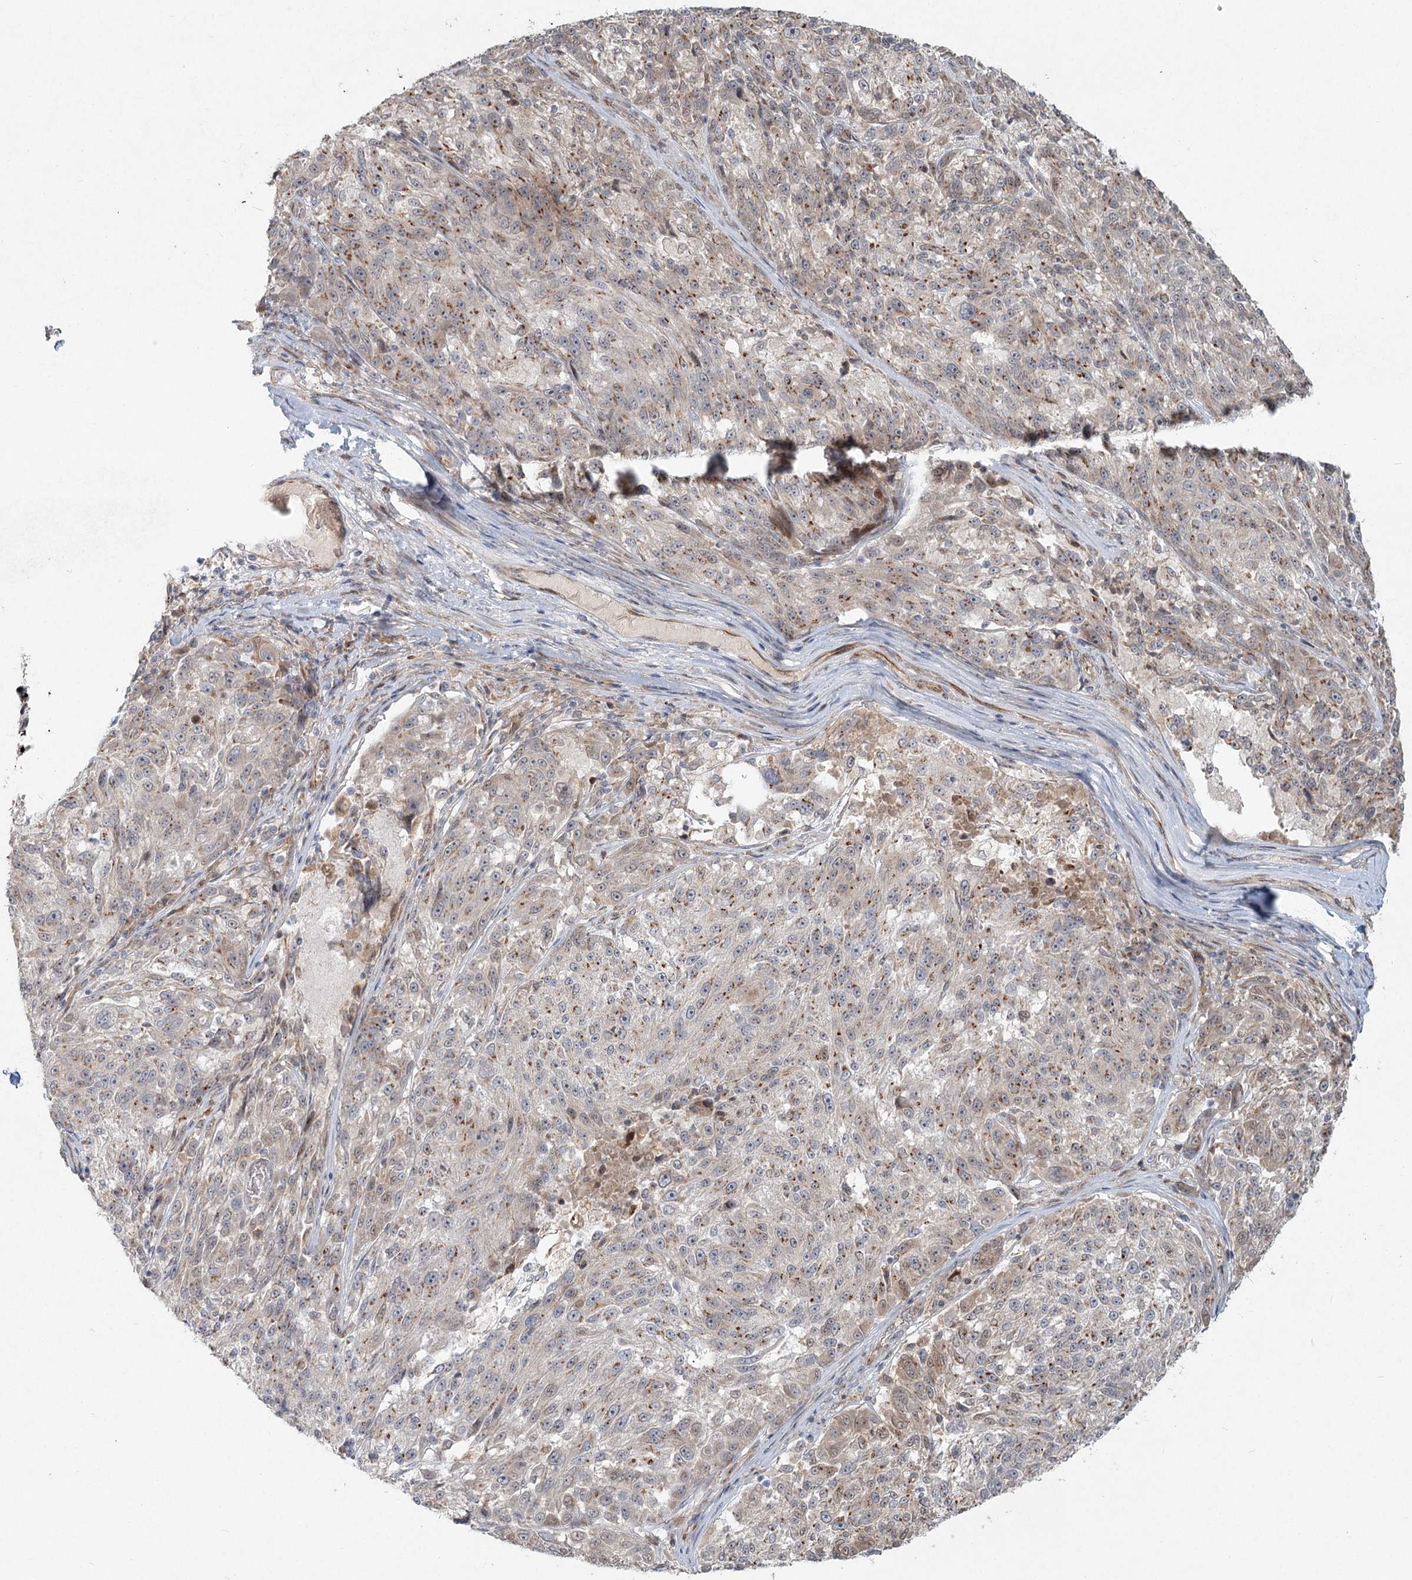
{"staining": {"intensity": "weak", "quantity": ">75%", "location": "cytoplasmic/membranous"}, "tissue": "melanoma", "cell_type": "Tumor cells", "image_type": "cancer", "snomed": [{"axis": "morphology", "description": "Malignant melanoma, NOS"}, {"axis": "topography", "description": "Skin"}], "caption": "Immunohistochemical staining of melanoma exhibits weak cytoplasmic/membranous protein expression in about >75% of tumor cells.", "gene": "LRP2BP", "patient": {"sex": "male", "age": 53}}